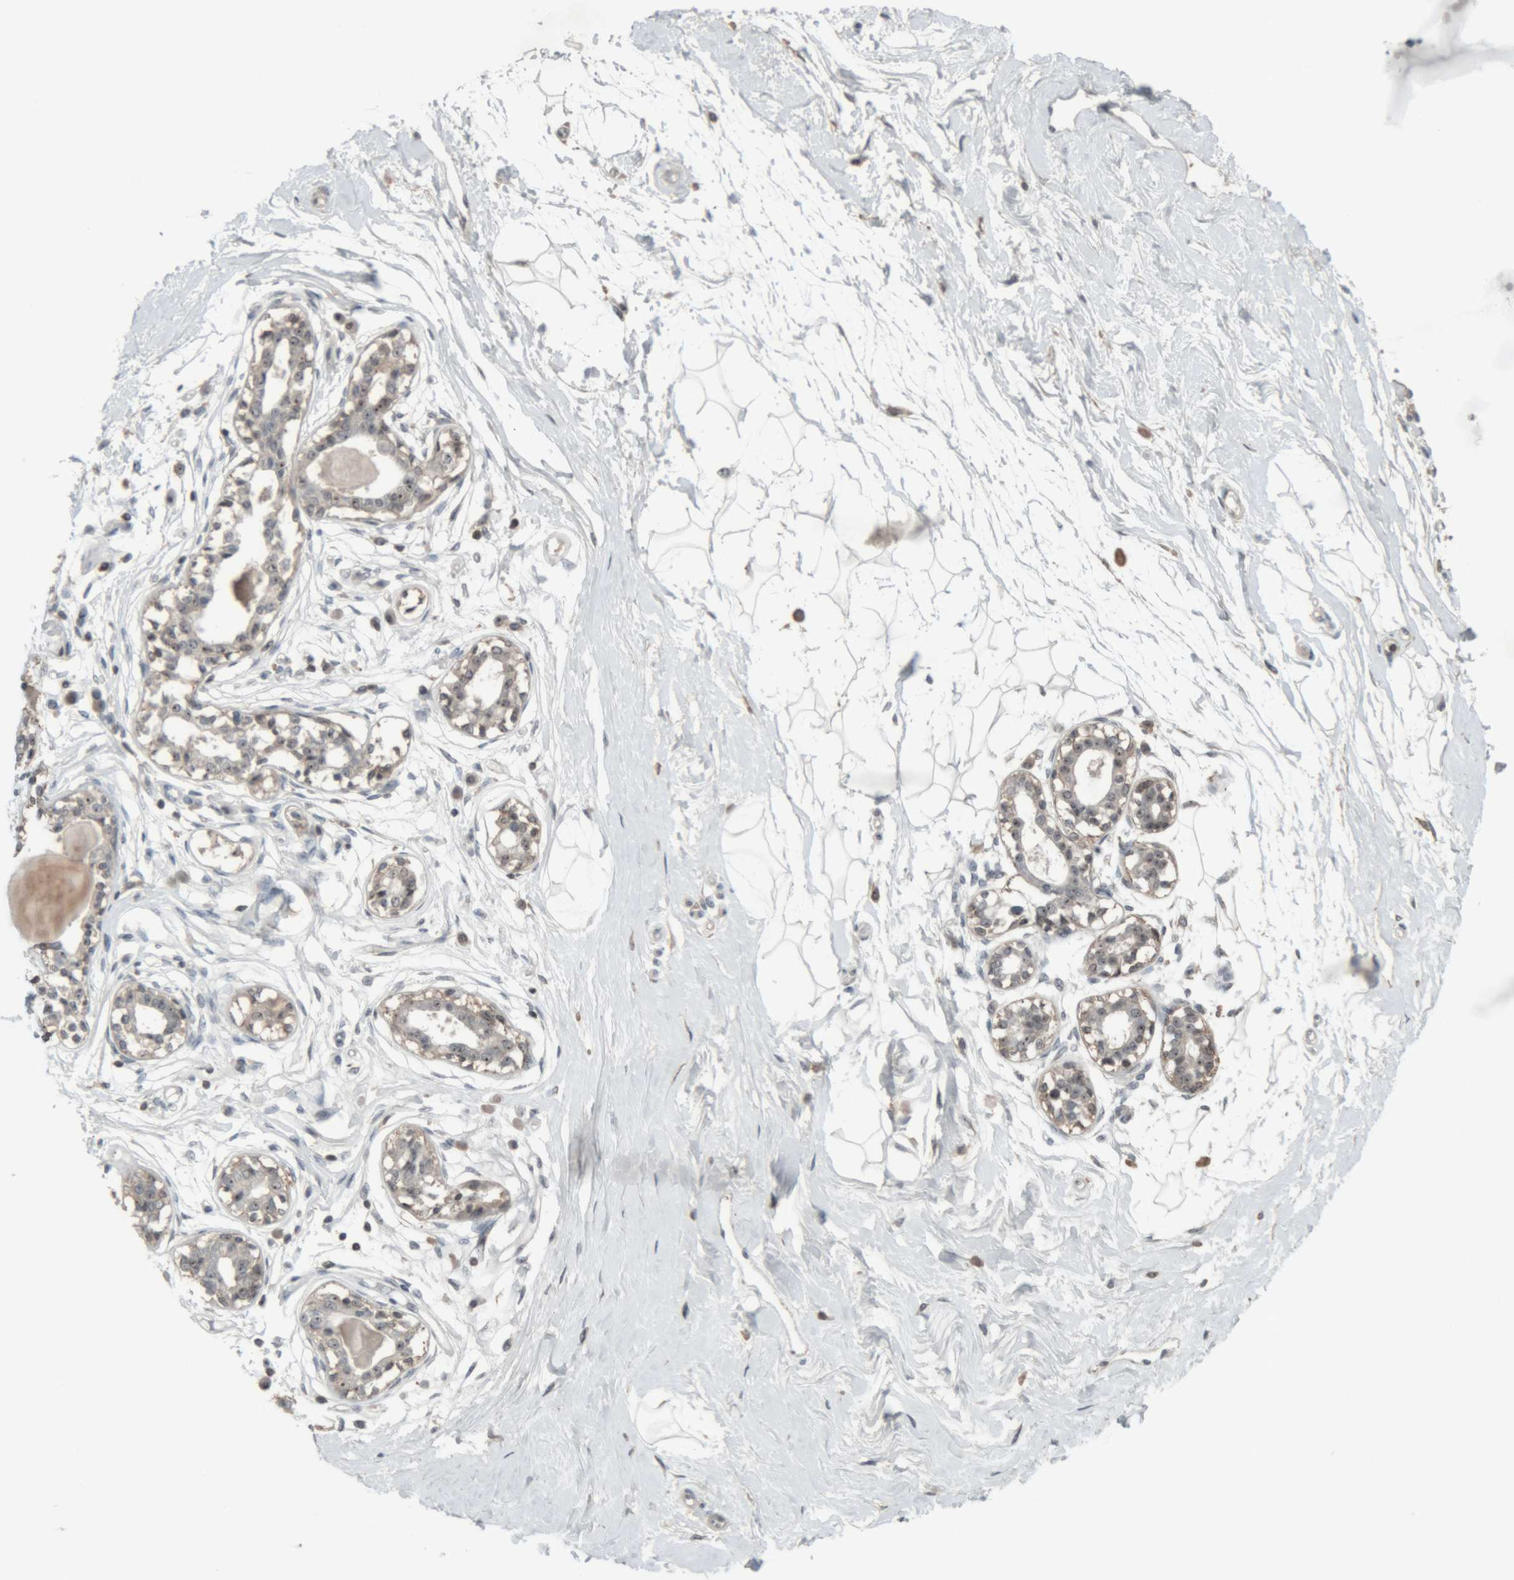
{"staining": {"intensity": "negative", "quantity": "none", "location": "none"}, "tissue": "breast", "cell_type": "Adipocytes", "image_type": "normal", "snomed": [{"axis": "morphology", "description": "Normal tissue, NOS"}, {"axis": "topography", "description": "Breast"}], "caption": "Immunohistochemistry of unremarkable breast shows no expression in adipocytes.", "gene": "RPF1", "patient": {"sex": "female", "age": 45}}